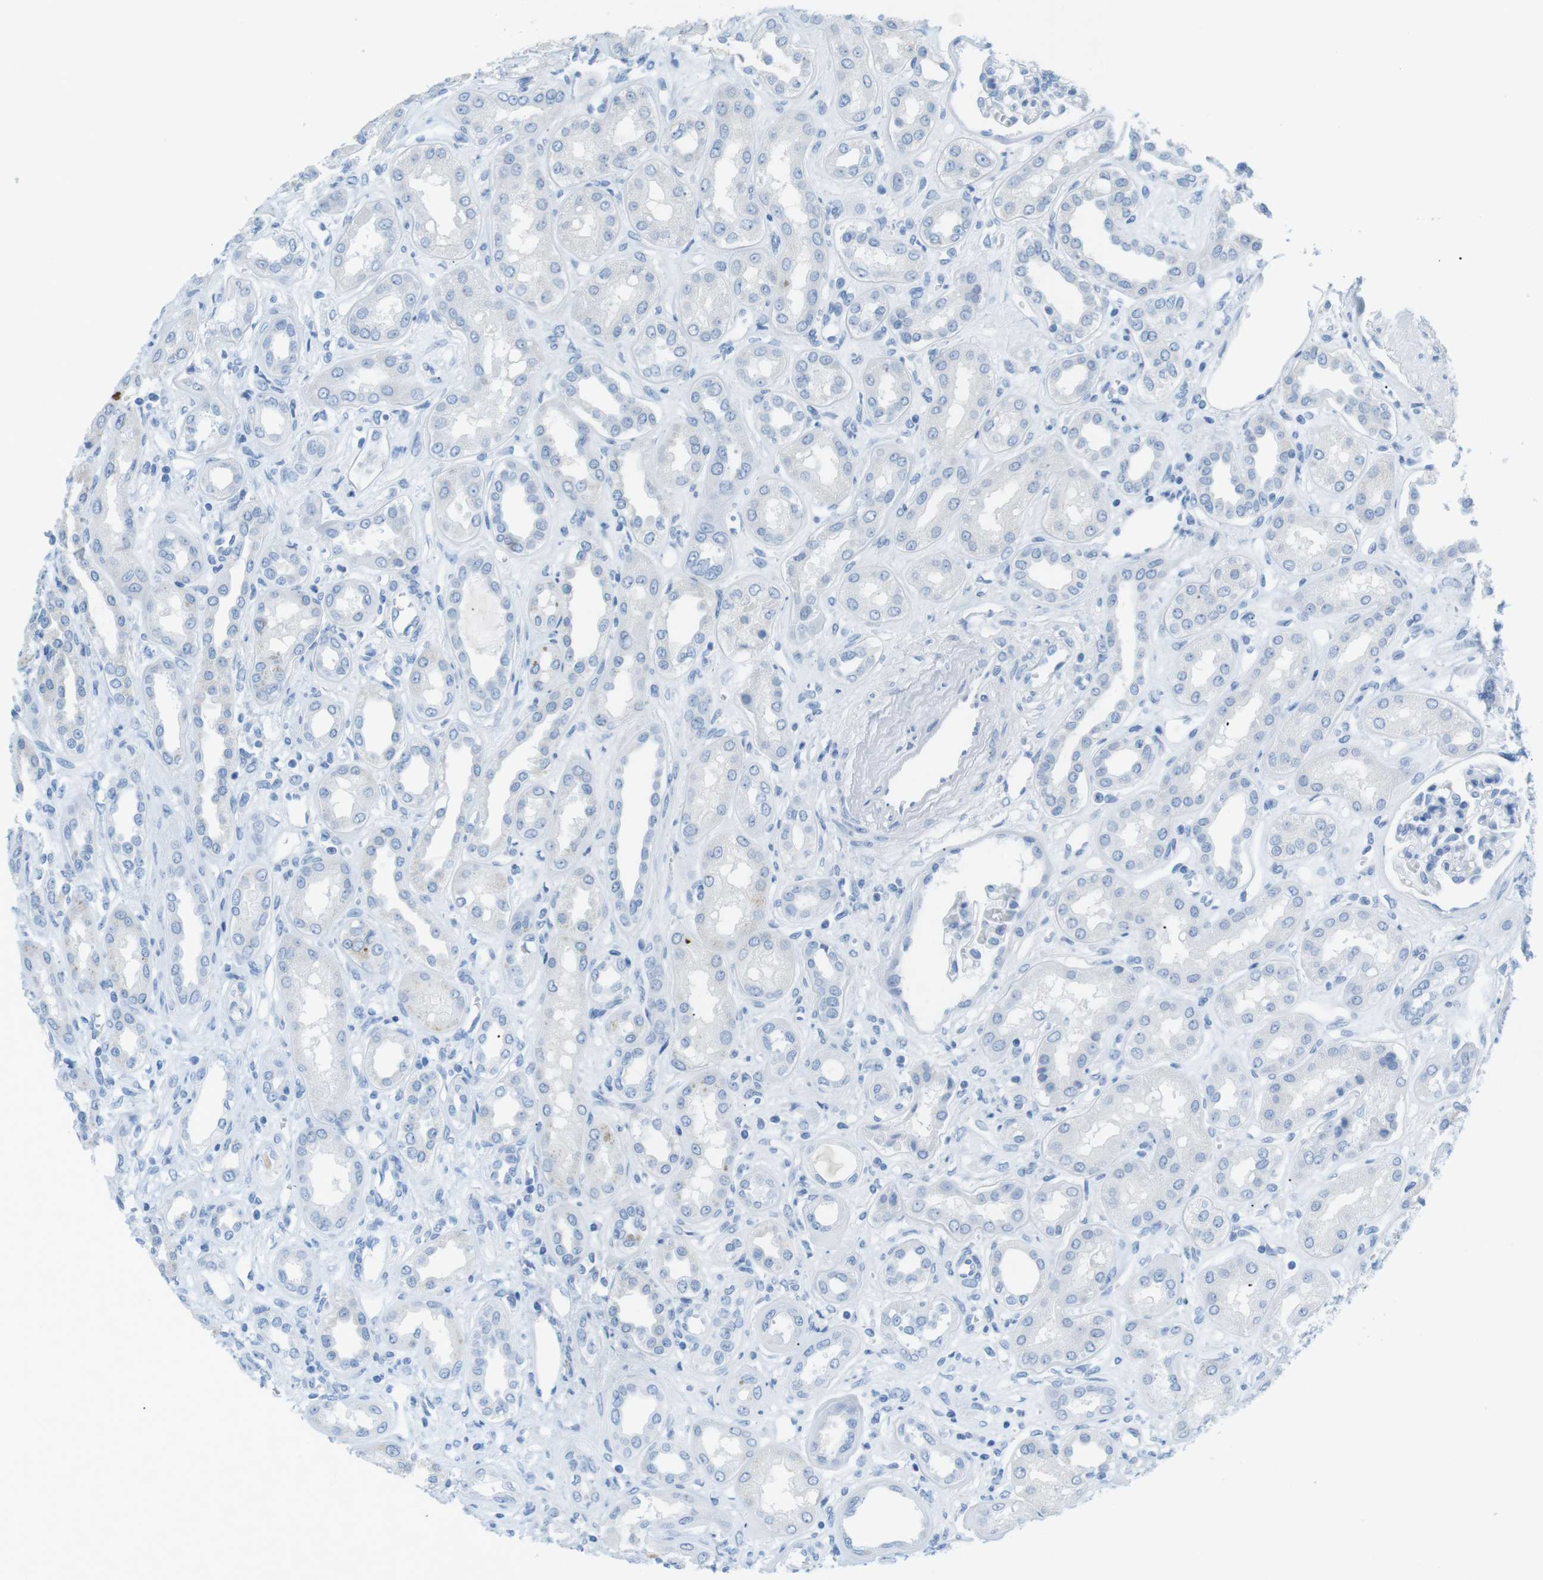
{"staining": {"intensity": "negative", "quantity": "none", "location": "none"}, "tissue": "kidney", "cell_type": "Cells in glomeruli", "image_type": "normal", "snomed": [{"axis": "morphology", "description": "Normal tissue, NOS"}, {"axis": "topography", "description": "Kidney"}], "caption": "The histopathology image demonstrates no significant positivity in cells in glomeruli of kidney.", "gene": "SALL4", "patient": {"sex": "male", "age": 59}}